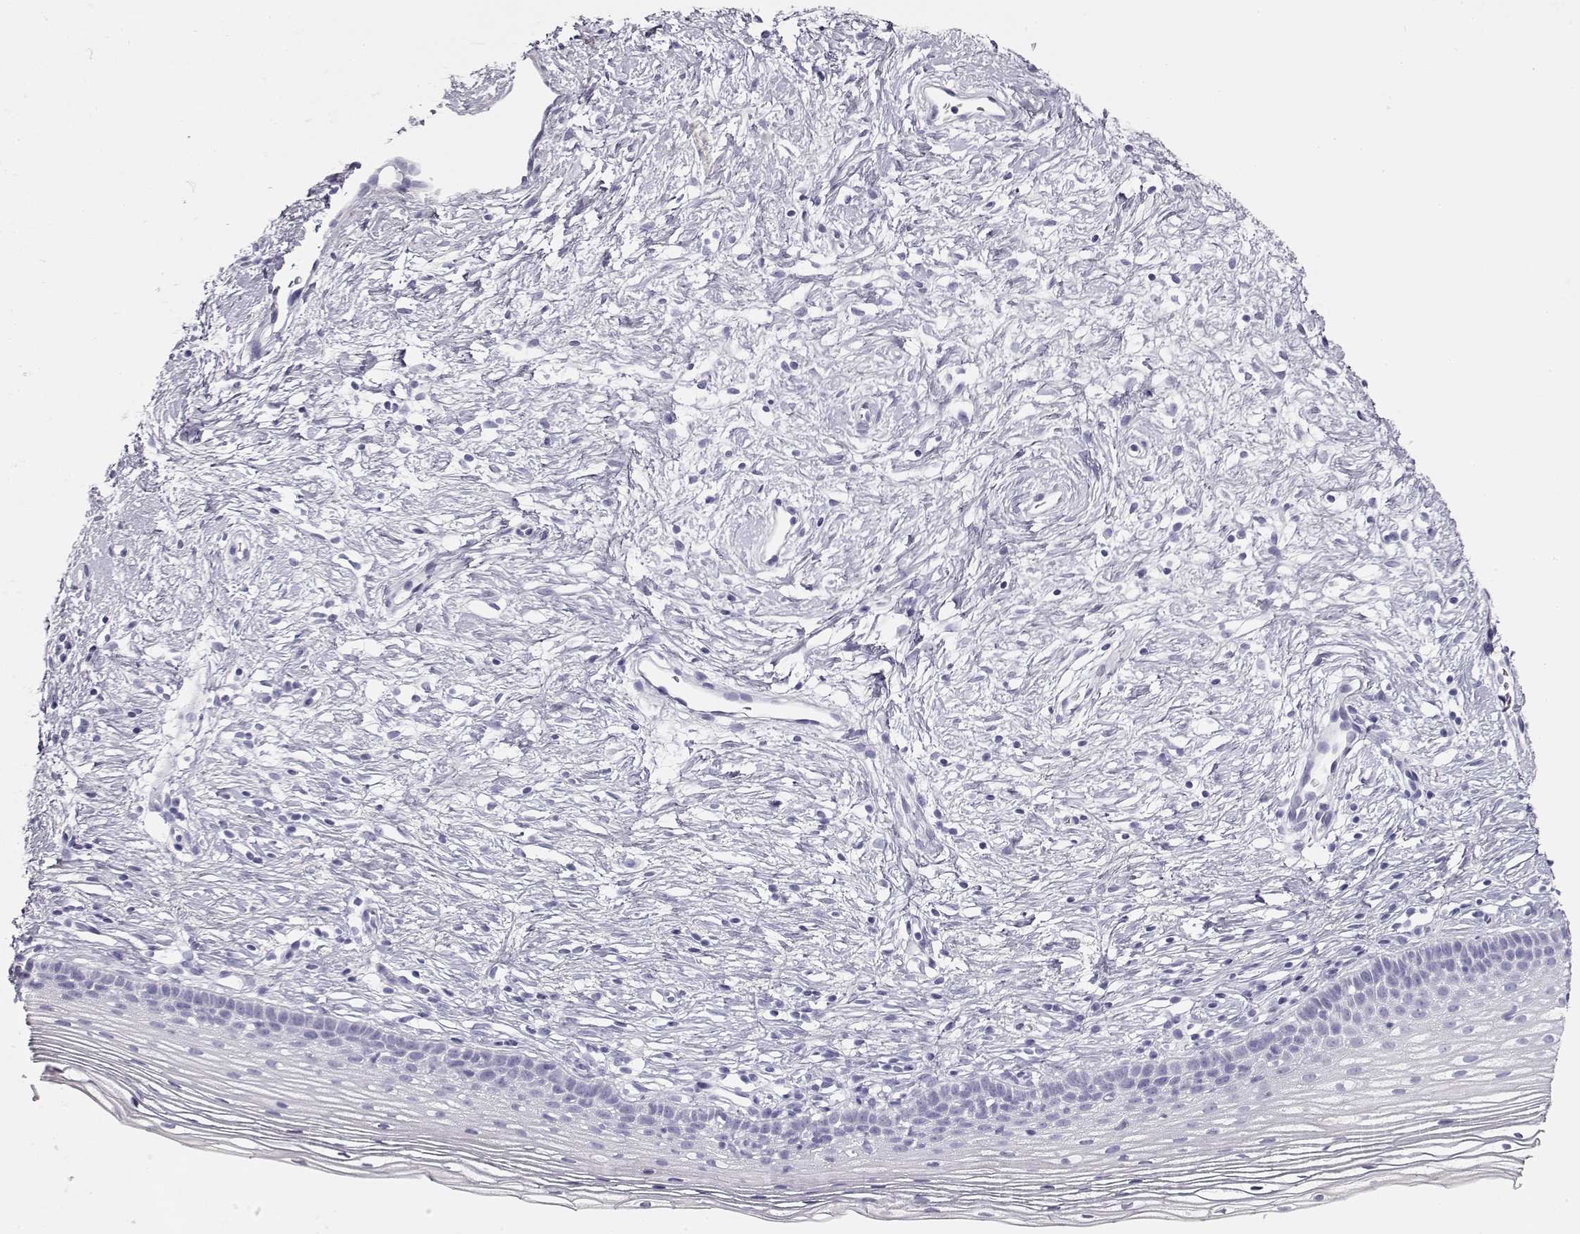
{"staining": {"intensity": "negative", "quantity": "none", "location": "none"}, "tissue": "cervix", "cell_type": "Squamous epithelial cells", "image_type": "normal", "snomed": [{"axis": "morphology", "description": "Normal tissue, NOS"}, {"axis": "topography", "description": "Cervix"}], "caption": "Protein analysis of benign cervix shows no significant staining in squamous epithelial cells. Brightfield microscopy of immunohistochemistry (IHC) stained with DAB (brown) and hematoxylin (blue), captured at high magnification.", "gene": "TKTL1", "patient": {"sex": "female", "age": 39}}